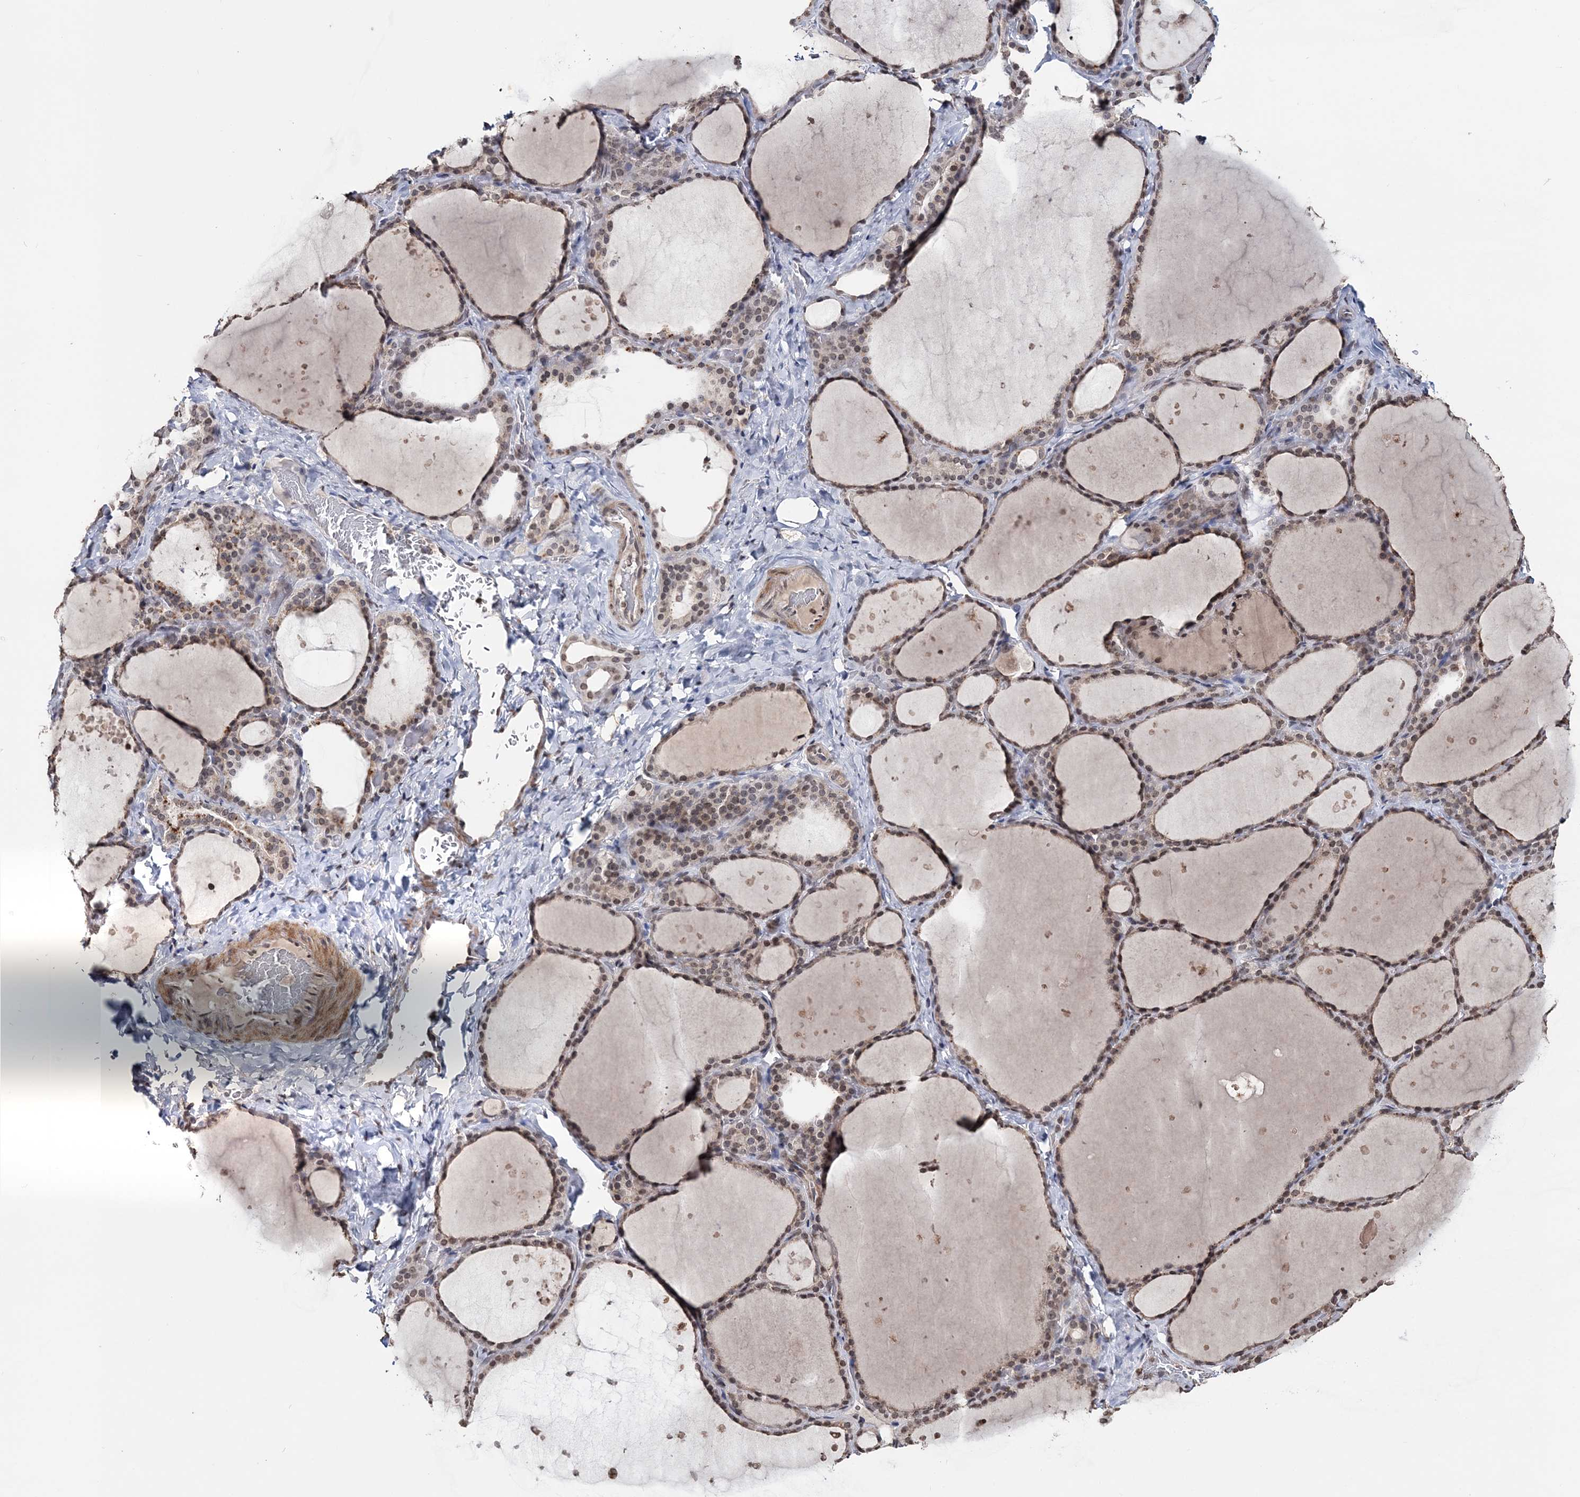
{"staining": {"intensity": "moderate", "quantity": ">75%", "location": "cytoplasmic/membranous,nuclear"}, "tissue": "thyroid gland", "cell_type": "Glandular cells", "image_type": "normal", "snomed": [{"axis": "morphology", "description": "Normal tissue, NOS"}, {"axis": "topography", "description": "Thyroid gland"}], "caption": "Immunohistochemistry (IHC) of benign human thyroid gland shows medium levels of moderate cytoplasmic/membranous,nuclear positivity in approximately >75% of glandular cells. The staining was performed using DAB (3,3'-diaminobenzidine) to visualize the protein expression in brown, while the nuclei were stained in blue with hematoxylin (Magnification: 20x).", "gene": "SOWAHB", "patient": {"sex": "female", "age": 44}}